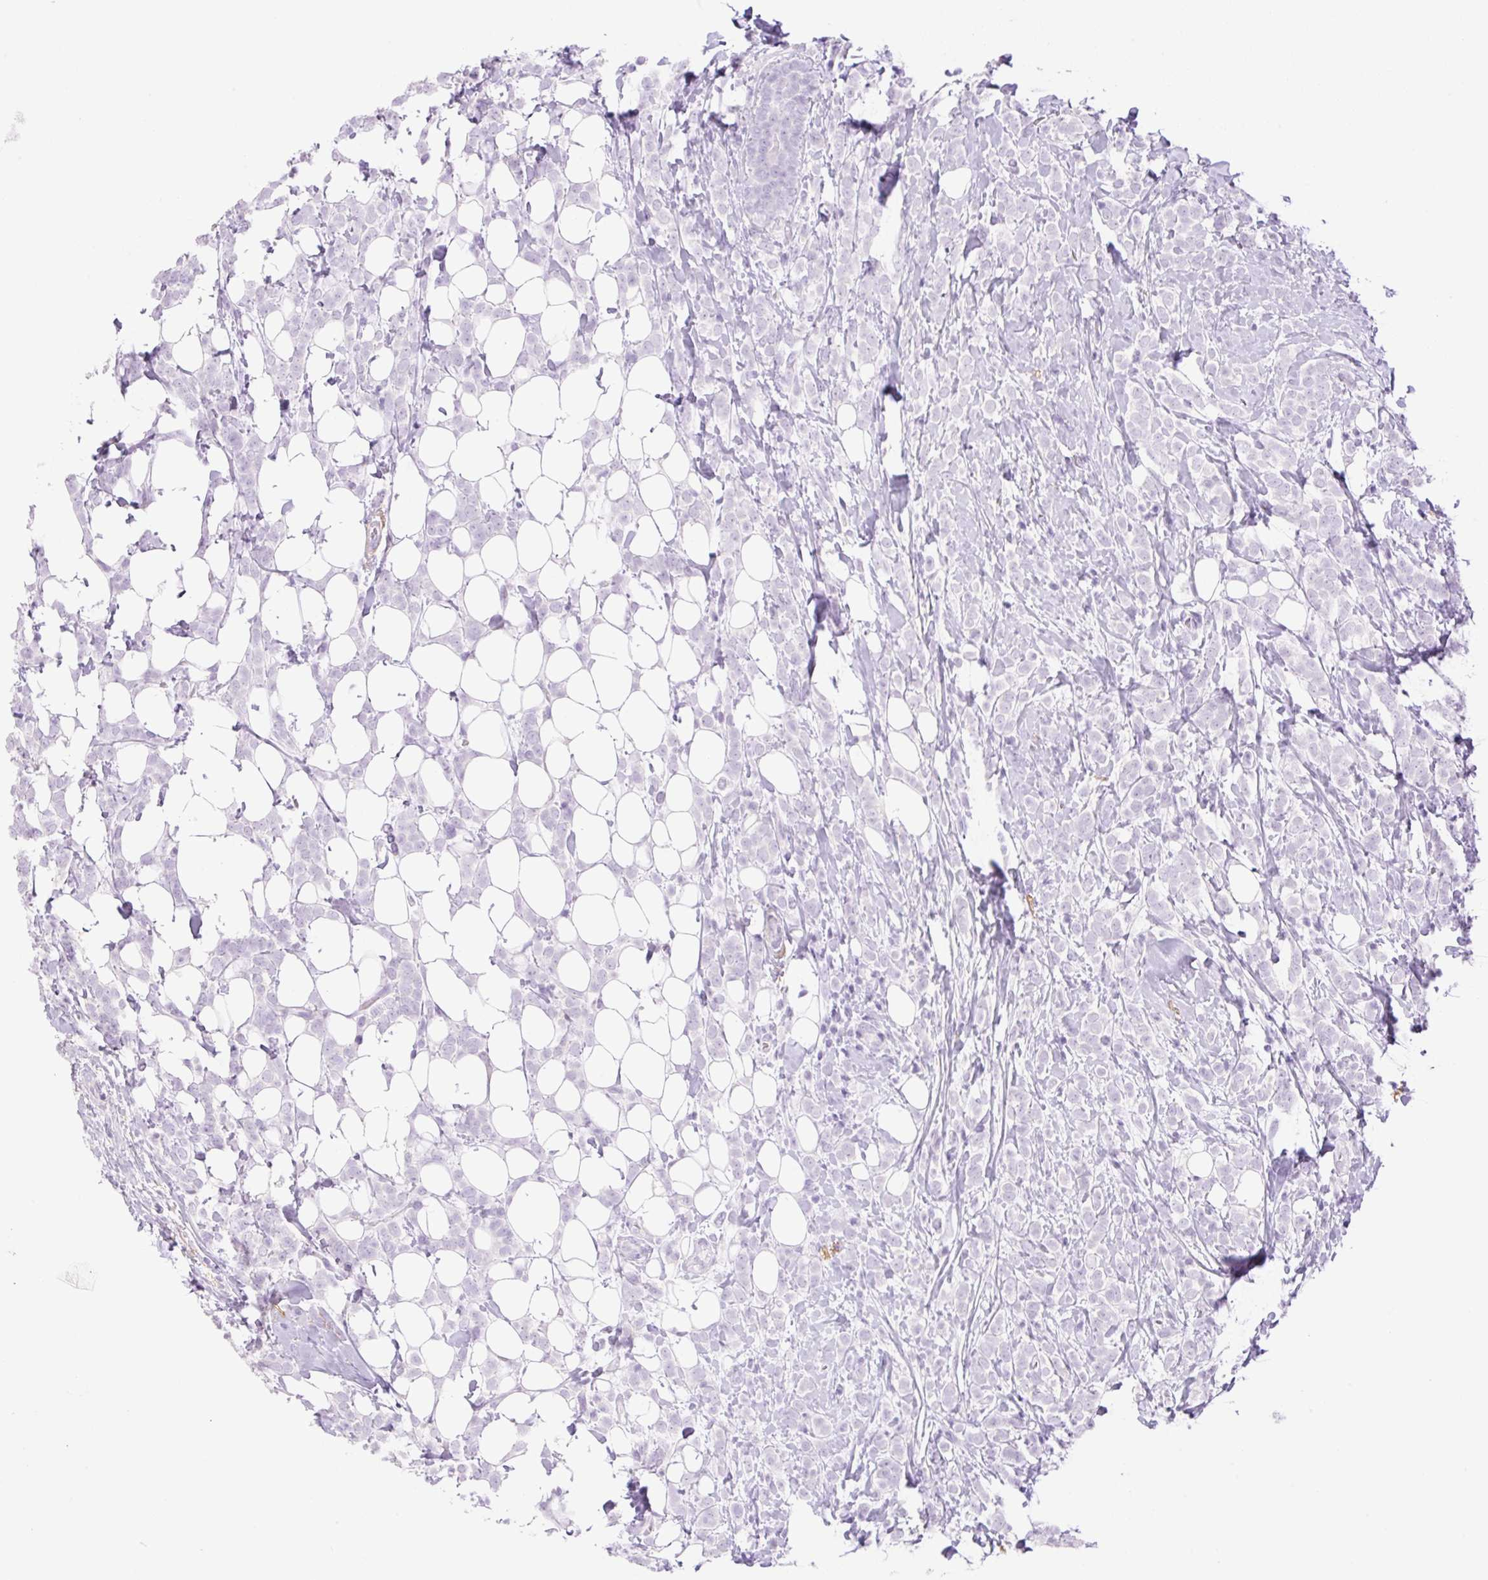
{"staining": {"intensity": "negative", "quantity": "none", "location": "none"}, "tissue": "breast cancer", "cell_type": "Tumor cells", "image_type": "cancer", "snomed": [{"axis": "morphology", "description": "Lobular carcinoma"}, {"axis": "topography", "description": "Breast"}], "caption": "An immunohistochemistry (IHC) photomicrograph of breast lobular carcinoma is shown. There is no staining in tumor cells of breast lobular carcinoma.", "gene": "SP140L", "patient": {"sex": "female", "age": 49}}